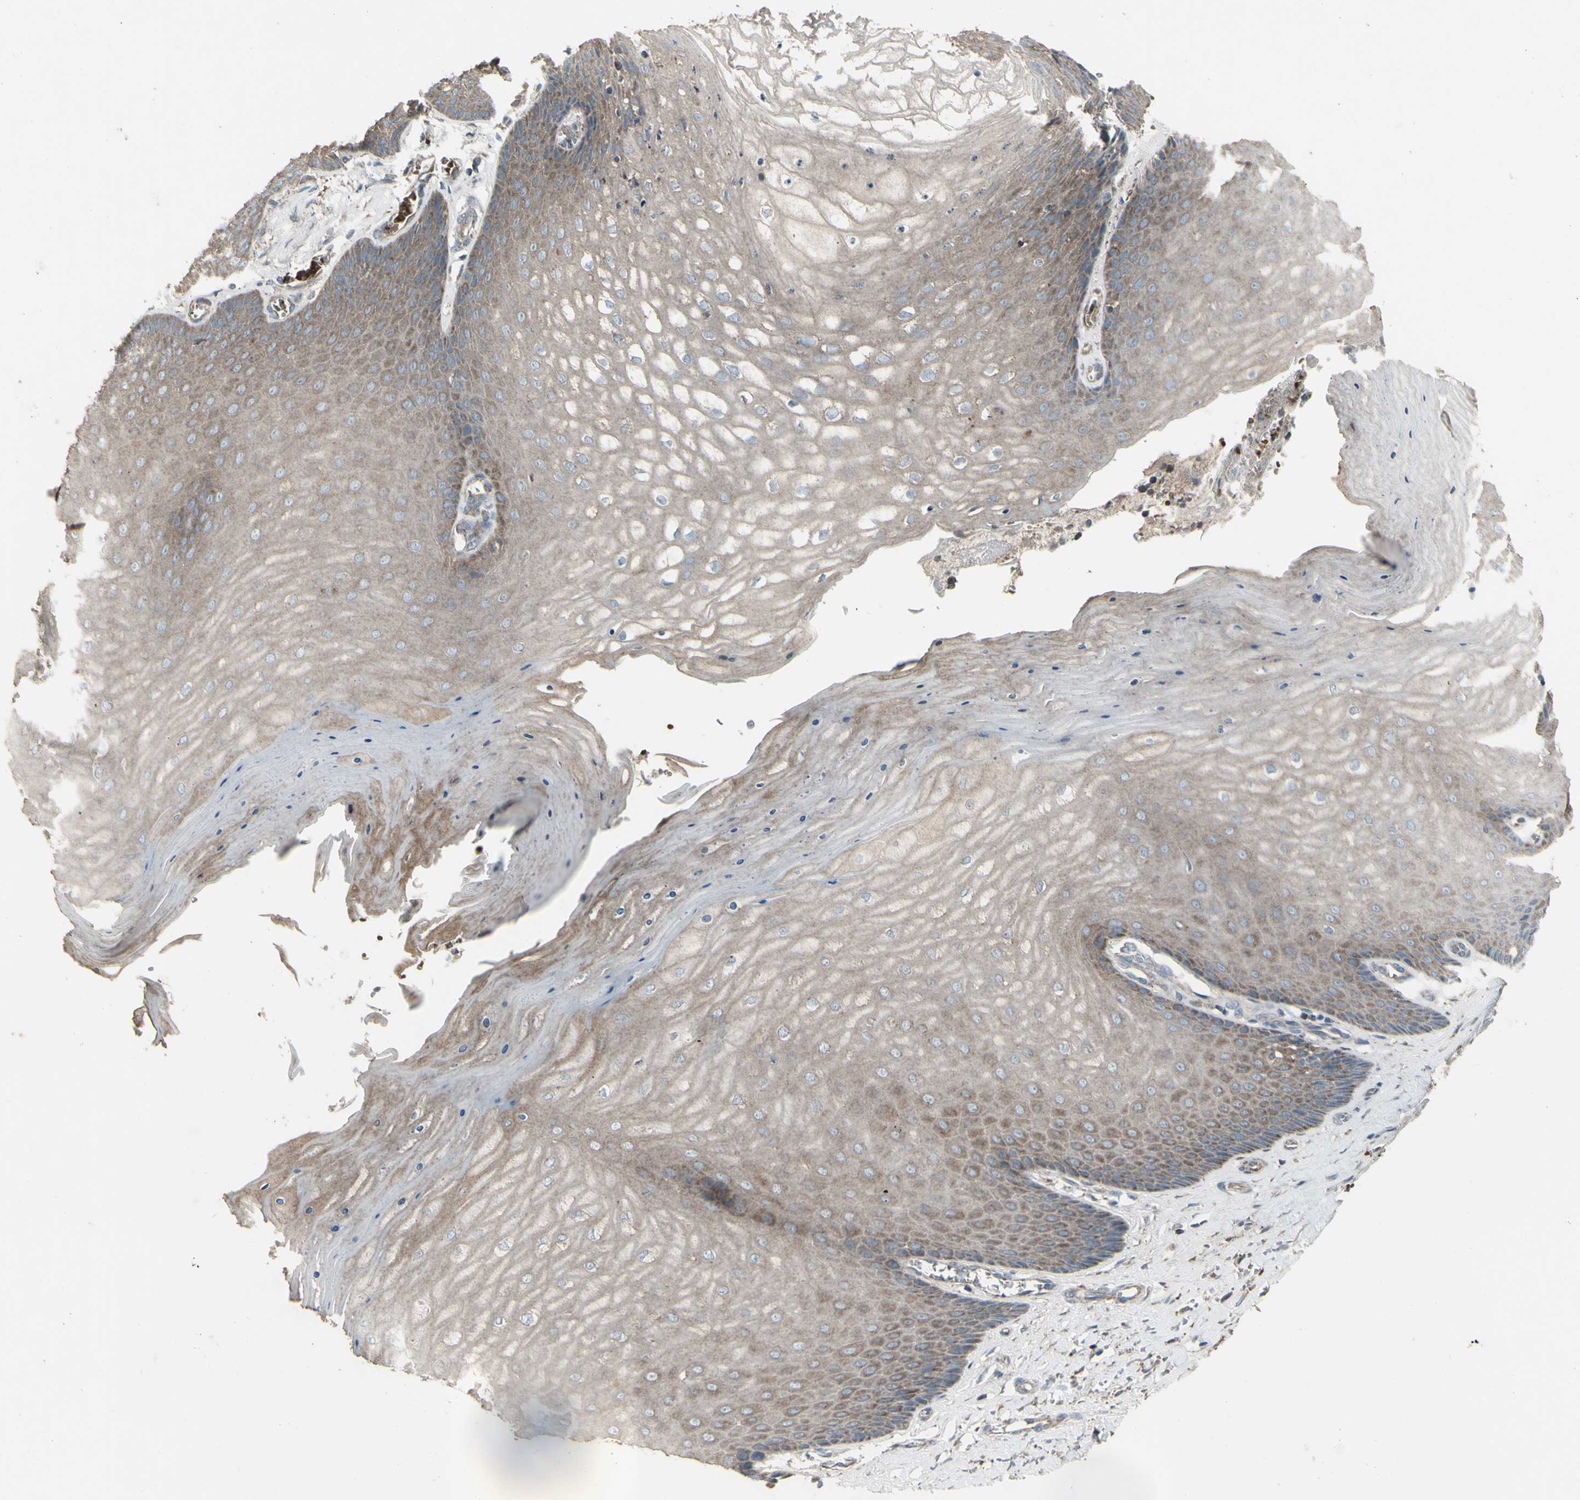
{"staining": {"intensity": "weak", "quantity": "25%-75%", "location": "cytoplasmic/membranous"}, "tissue": "cervix", "cell_type": "Glandular cells", "image_type": "normal", "snomed": [{"axis": "morphology", "description": "Normal tissue, NOS"}, {"axis": "topography", "description": "Cervix"}], "caption": "Cervix was stained to show a protein in brown. There is low levels of weak cytoplasmic/membranous expression in approximately 25%-75% of glandular cells. The protein is shown in brown color, while the nuclei are stained blue.", "gene": "SHC1", "patient": {"sex": "female", "age": 55}}